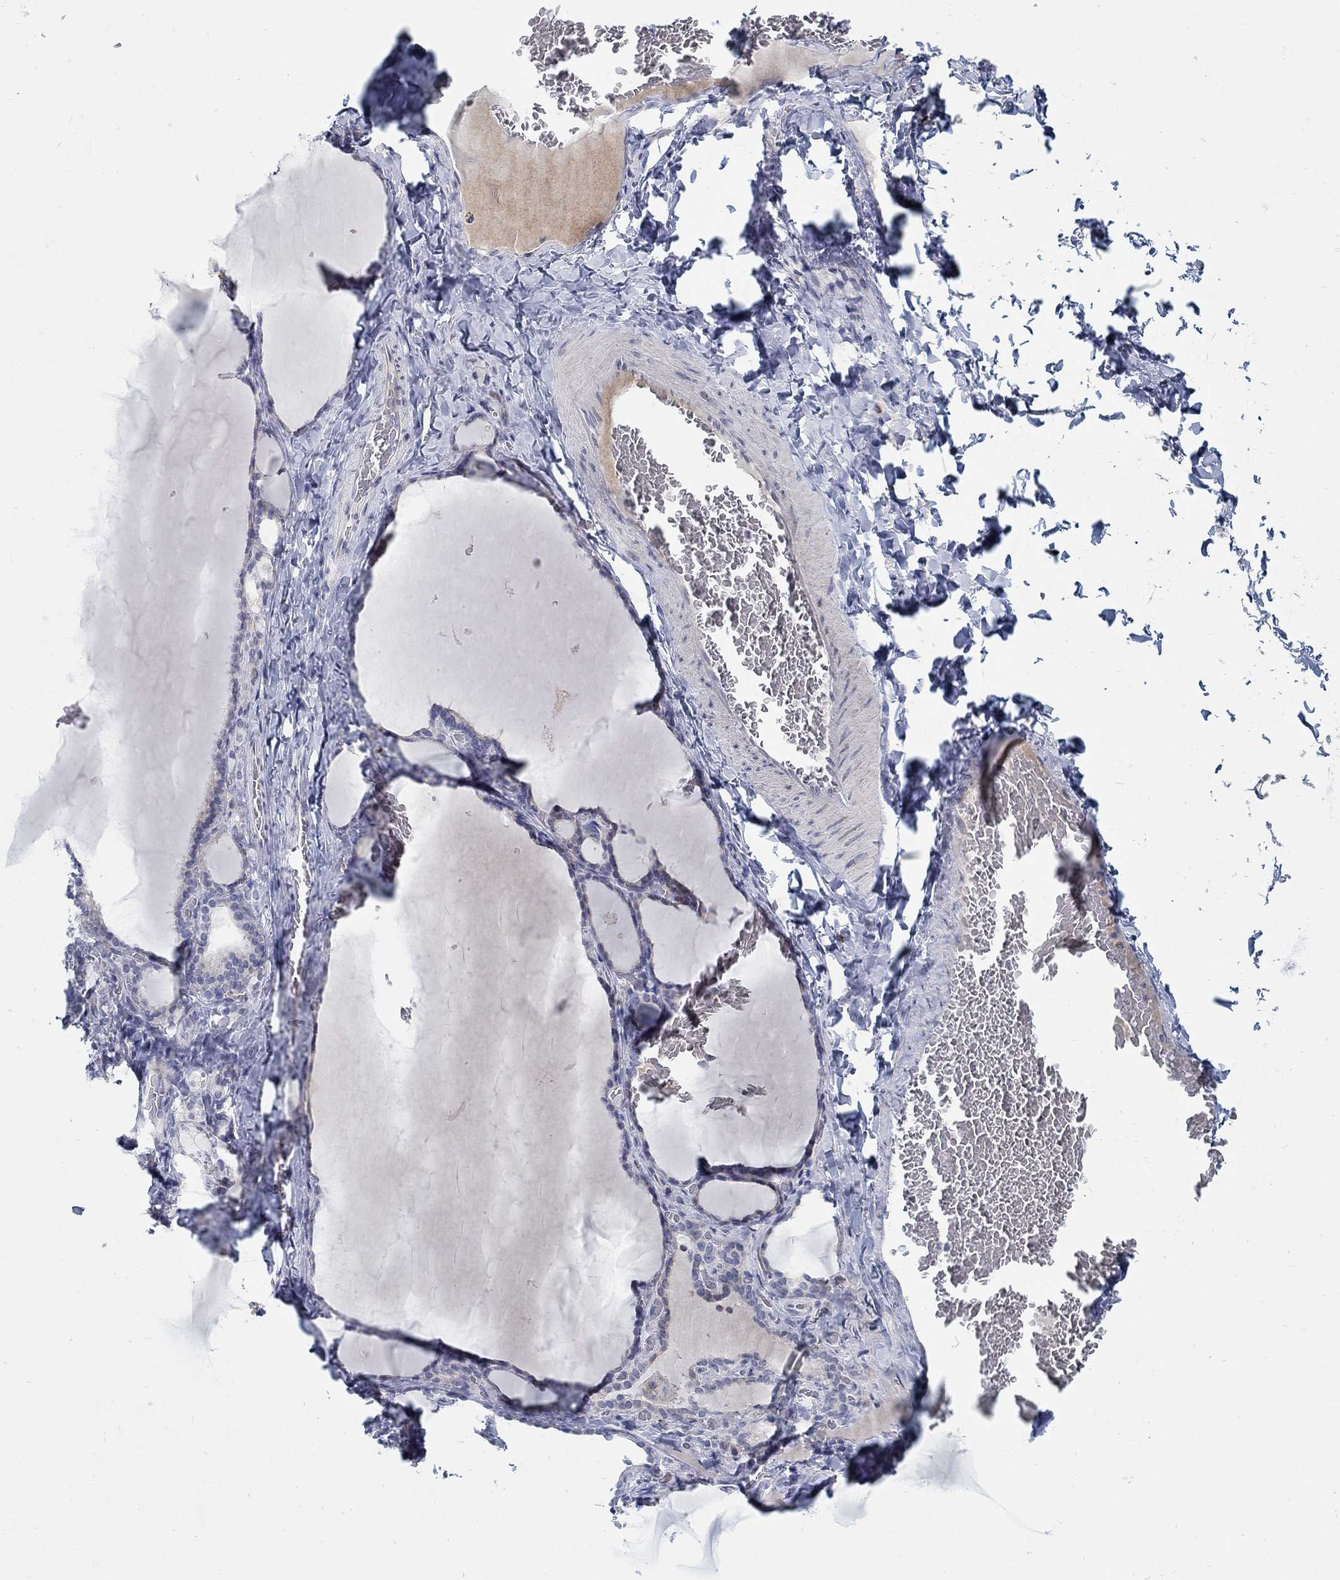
{"staining": {"intensity": "negative", "quantity": "none", "location": "none"}, "tissue": "thyroid gland", "cell_type": "Glandular cells", "image_type": "normal", "snomed": [{"axis": "morphology", "description": "Normal tissue, NOS"}, {"axis": "morphology", "description": "Hyperplasia, NOS"}, {"axis": "topography", "description": "Thyroid gland"}], "caption": "A micrograph of thyroid gland stained for a protein exhibits no brown staining in glandular cells. (DAB IHC with hematoxylin counter stain).", "gene": "ANO7", "patient": {"sex": "female", "age": 27}}